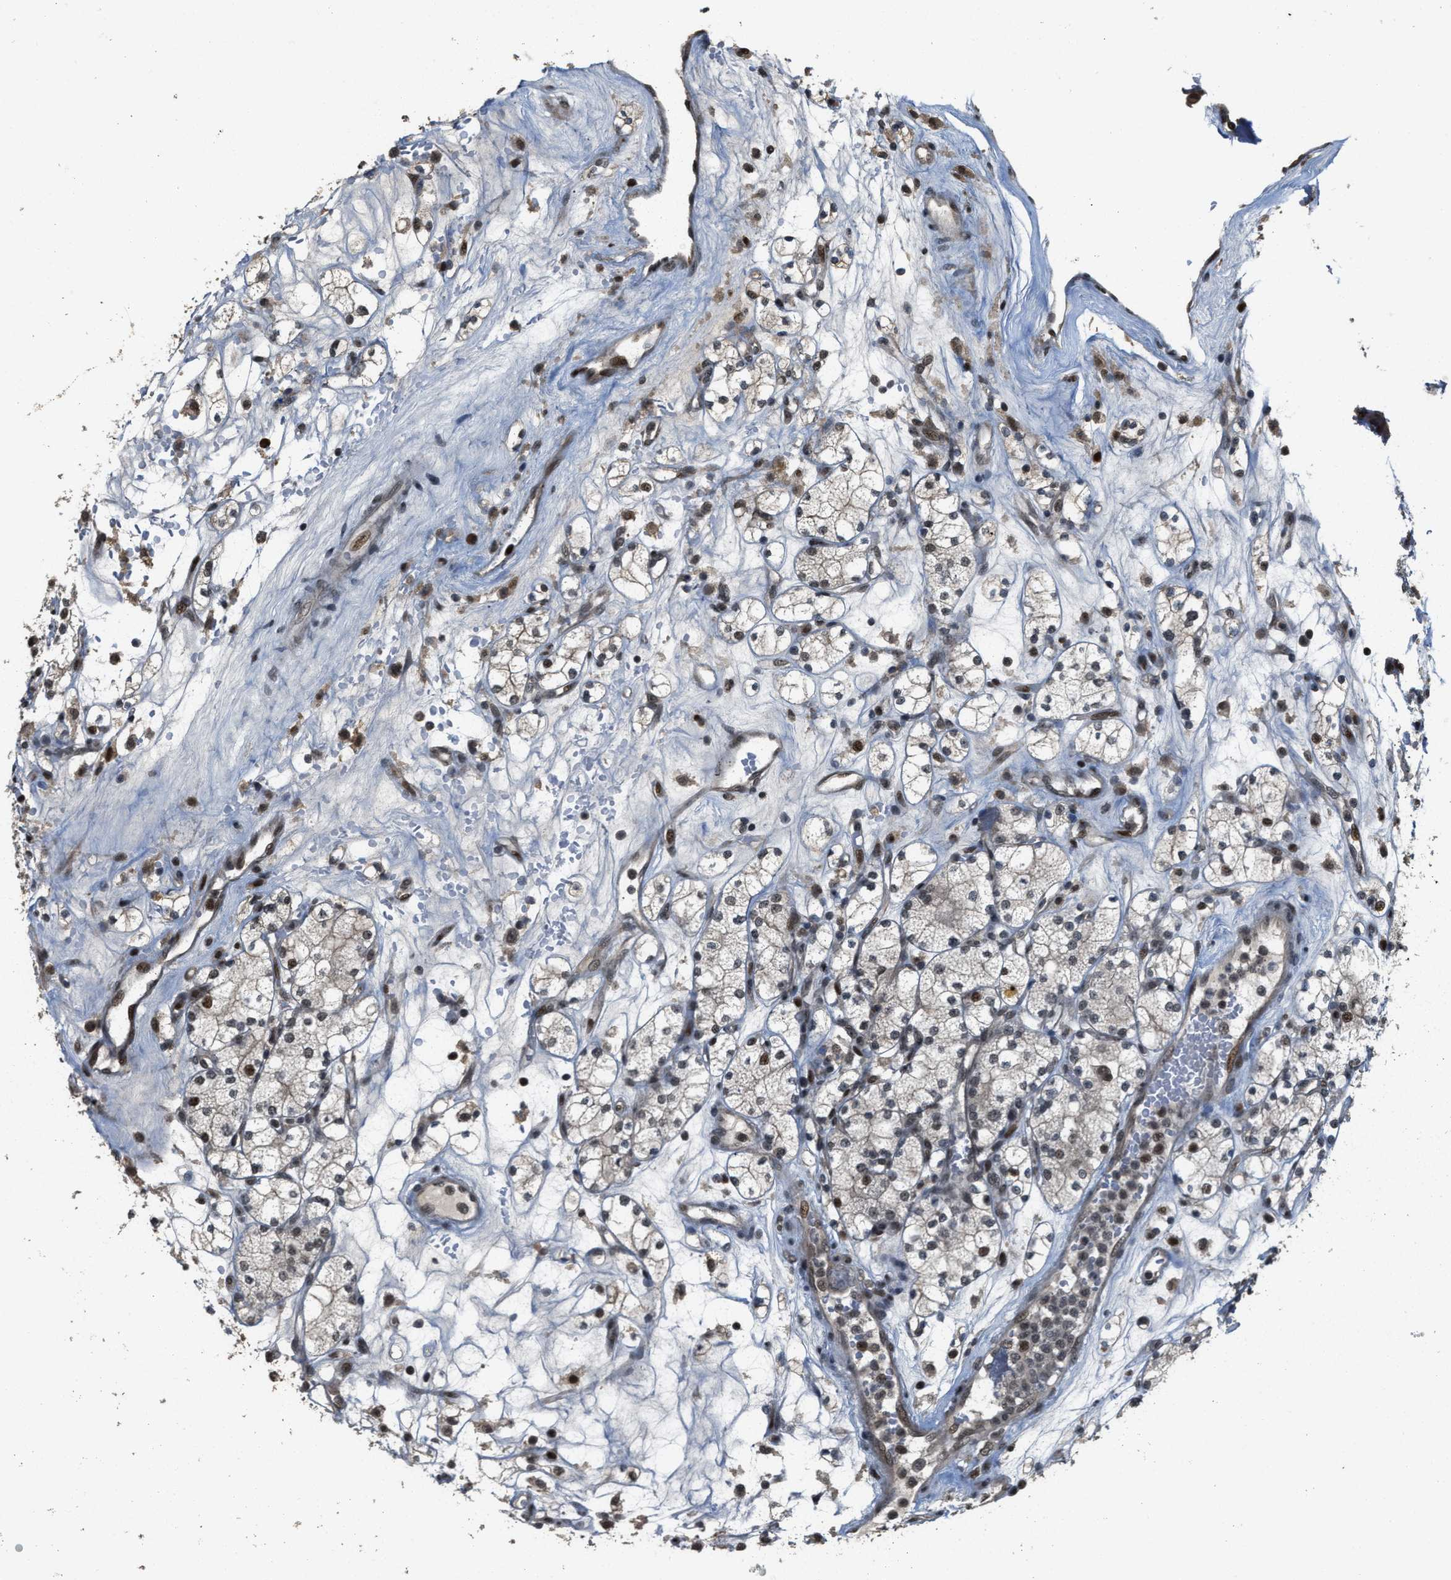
{"staining": {"intensity": "moderate", "quantity": "25%-75%", "location": "nuclear"}, "tissue": "renal cancer", "cell_type": "Tumor cells", "image_type": "cancer", "snomed": [{"axis": "morphology", "description": "Adenocarcinoma, NOS"}, {"axis": "topography", "description": "Kidney"}], "caption": "Immunohistochemistry (DAB (3,3'-diaminobenzidine)) staining of renal cancer exhibits moderate nuclear protein expression in approximately 25%-75% of tumor cells.", "gene": "SERTAD2", "patient": {"sex": "male", "age": 77}}